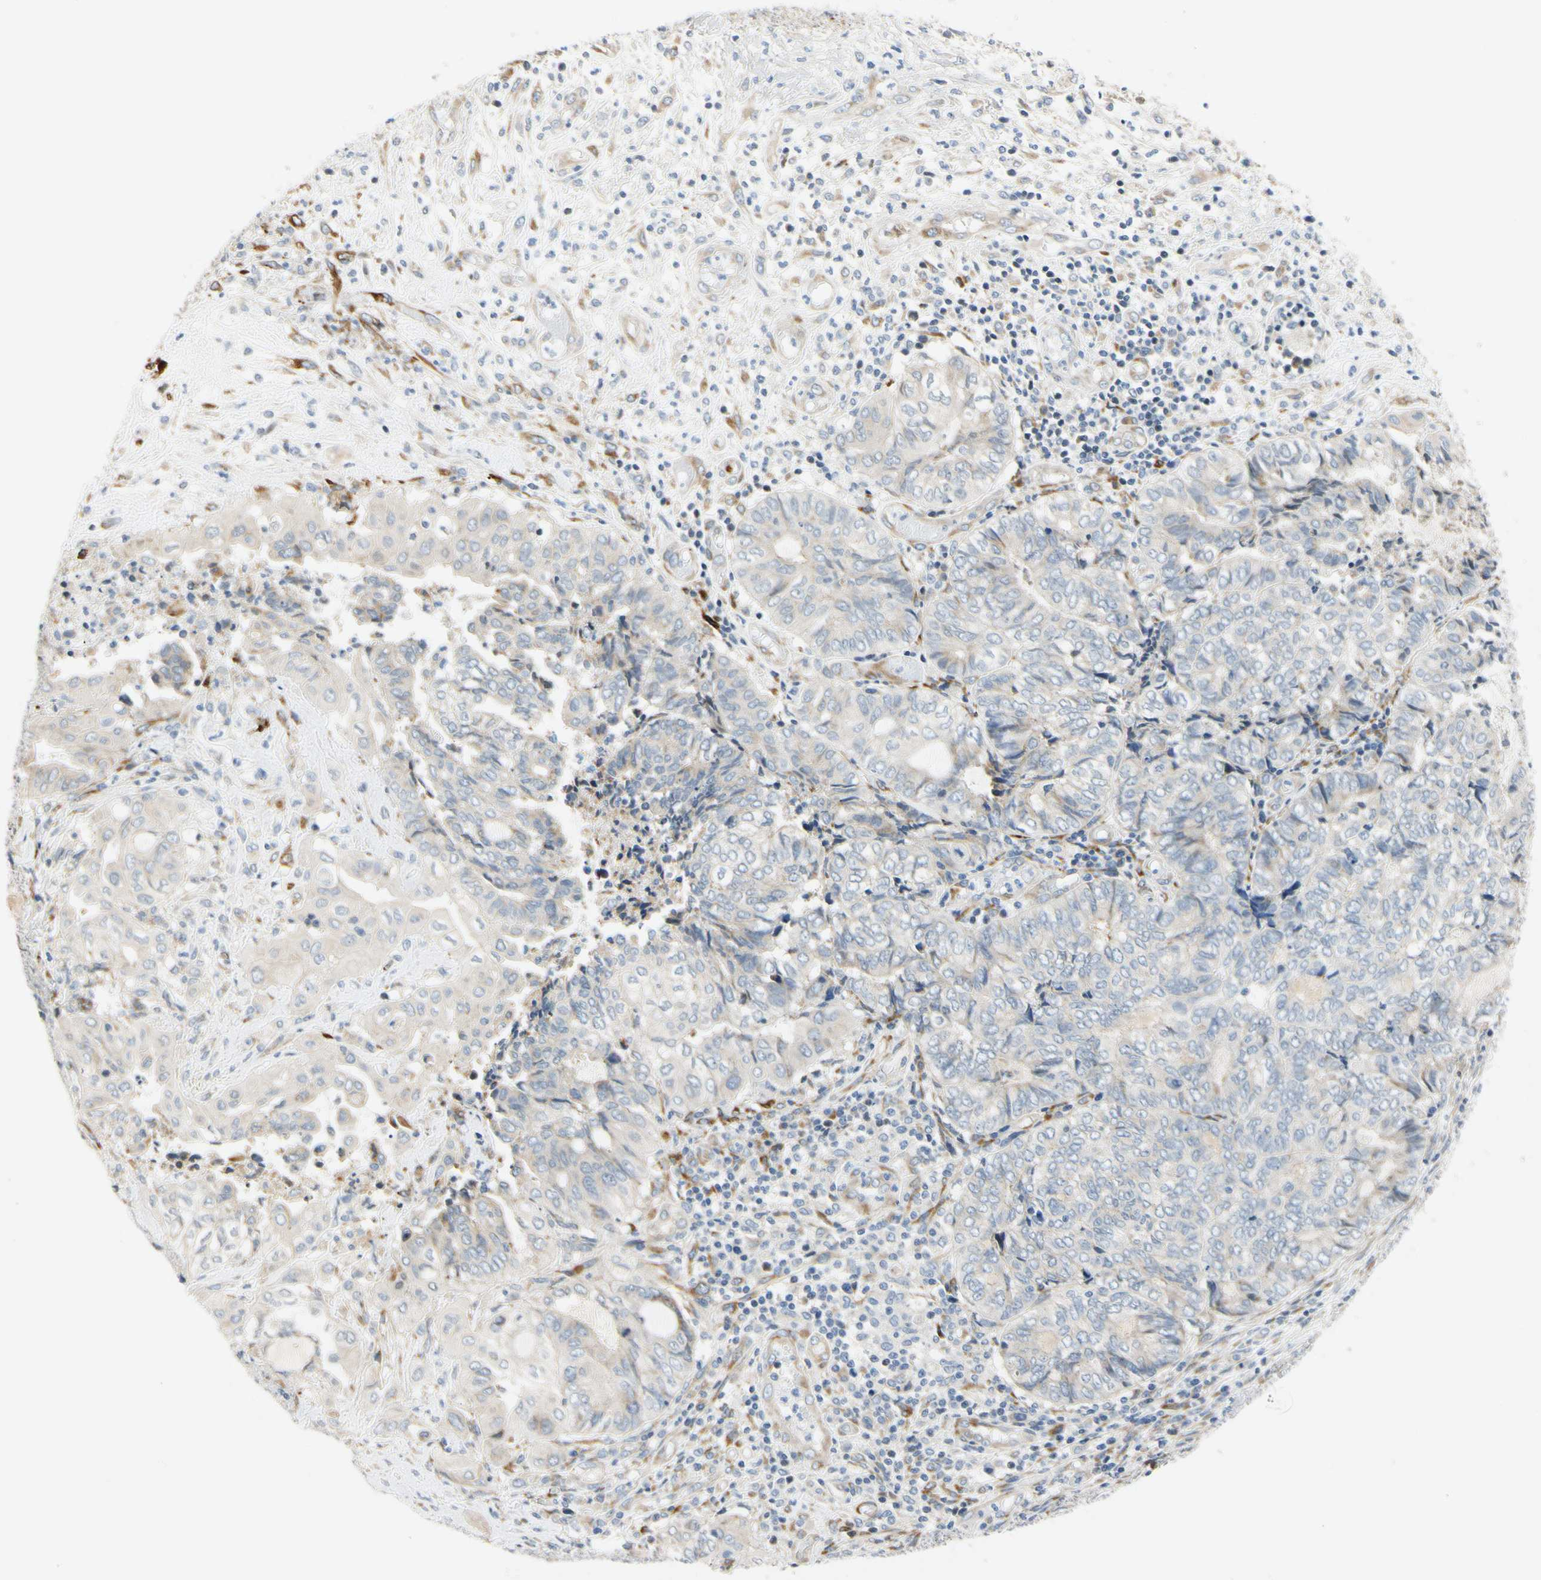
{"staining": {"intensity": "negative", "quantity": "none", "location": "none"}, "tissue": "endometrial cancer", "cell_type": "Tumor cells", "image_type": "cancer", "snomed": [{"axis": "morphology", "description": "Adenocarcinoma, NOS"}, {"axis": "topography", "description": "Uterus"}, {"axis": "topography", "description": "Endometrium"}], "caption": "Immunohistochemistry micrograph of endometrial adenocarcinoma stained for a protein (brown), which exhibits no positivity in tumor cells.", "gene": "ZNF236", "patient": {"sex": "female", "age": 70}}